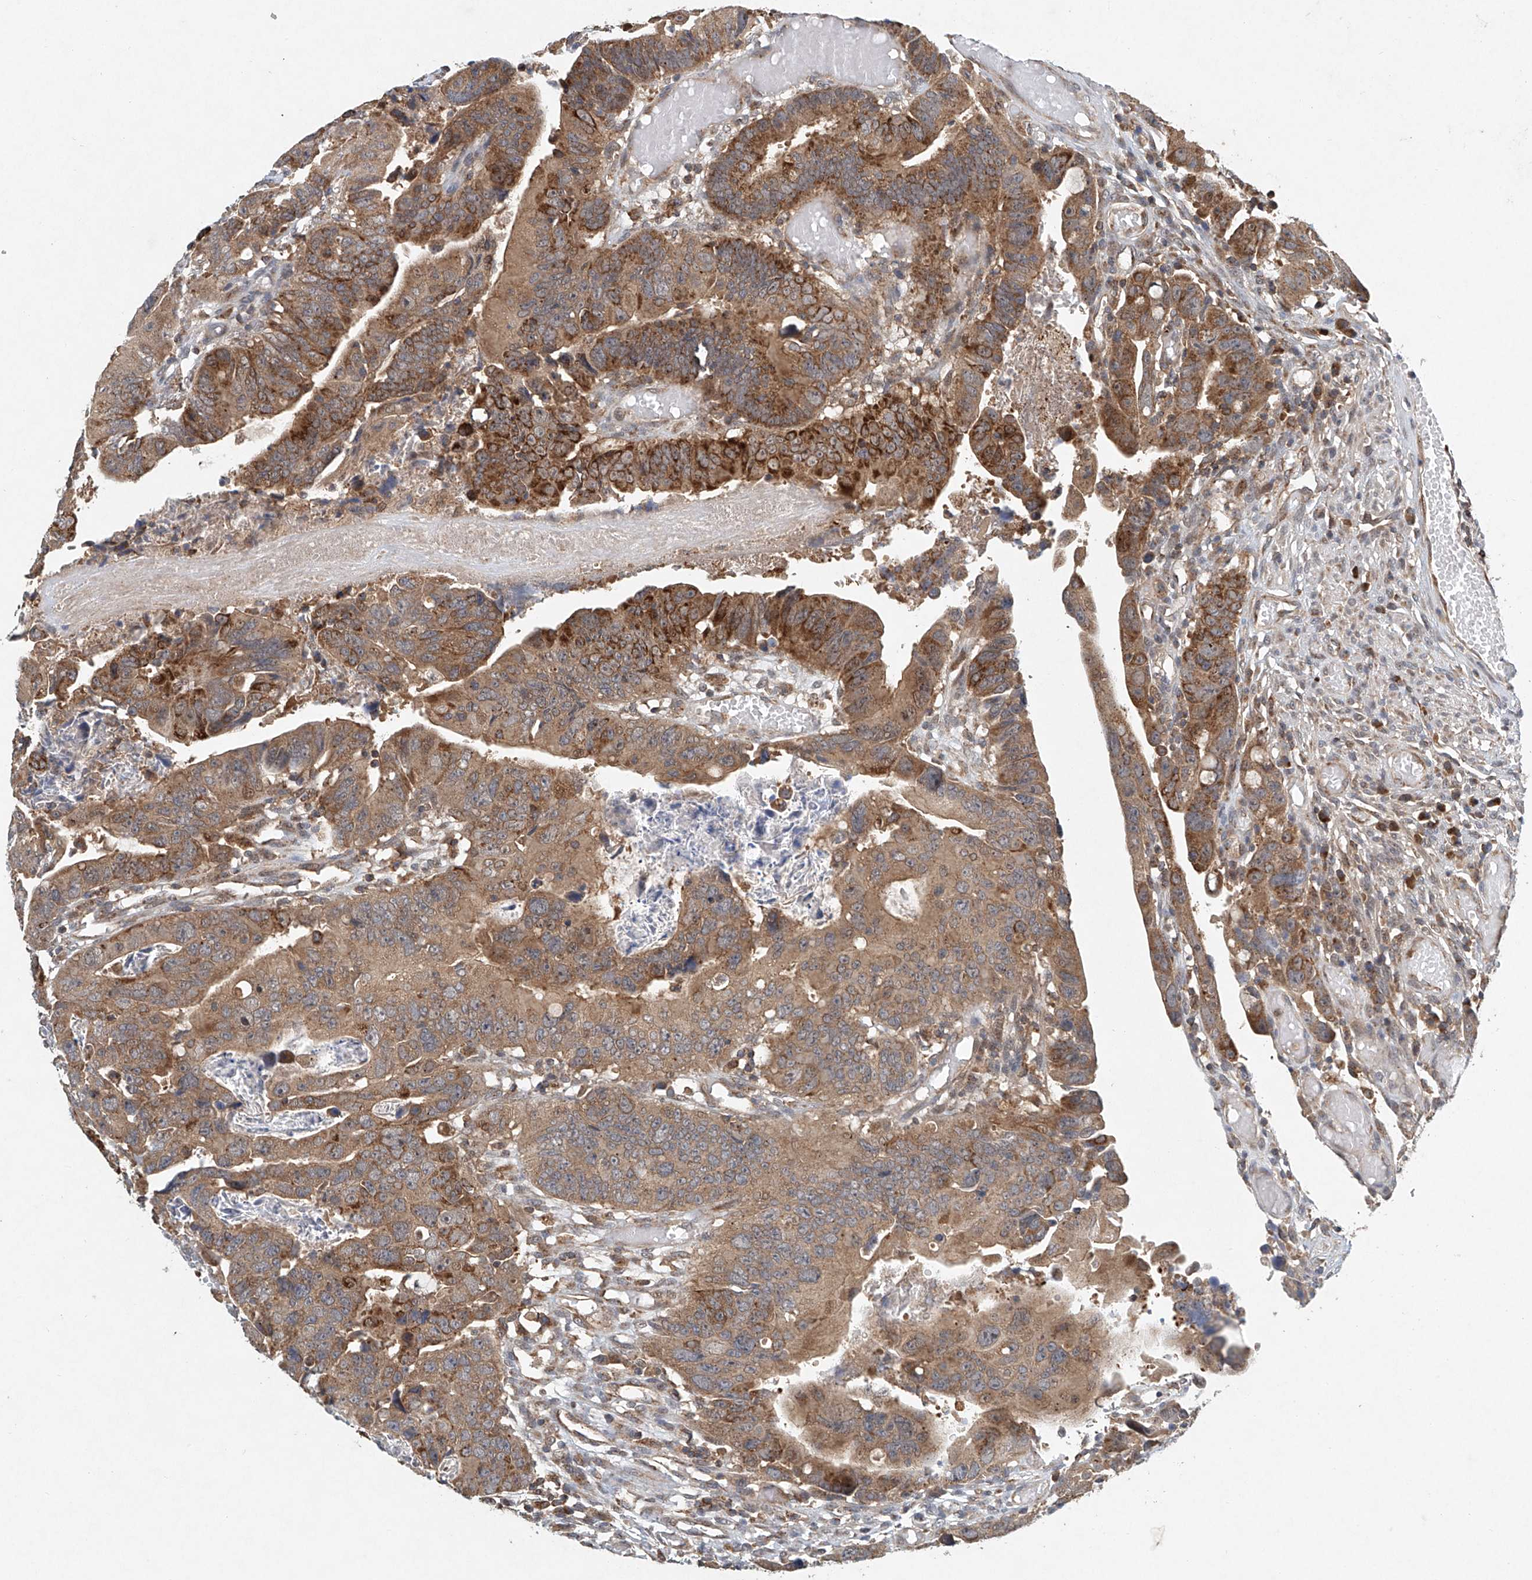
{"staining": {"intensity": "moderate", "quantity": ">75%", "location": "cytoplasmic/membranous"}, "tissue": "colorectal cancer", "cell_type": "Tumor cells", "image_type": "cancer", "snomed": [{"axis": "morphology", "description": "Adenocarcinoma, NOS"}, {"axis": "topography", "description": "Rectum"}], "caption": "IHC histopathology image of neoplastic tissue: human colorectal adenocarcinoma stained using IHC shows medium levels of moderate protein expression localized specifically in the cytoplasmic/membranous of tumor cells, appearing as a cytoplasmic/membranous brown color.", "gene": "DCAF11", "patient": {"sex": "female", "age": 65}}